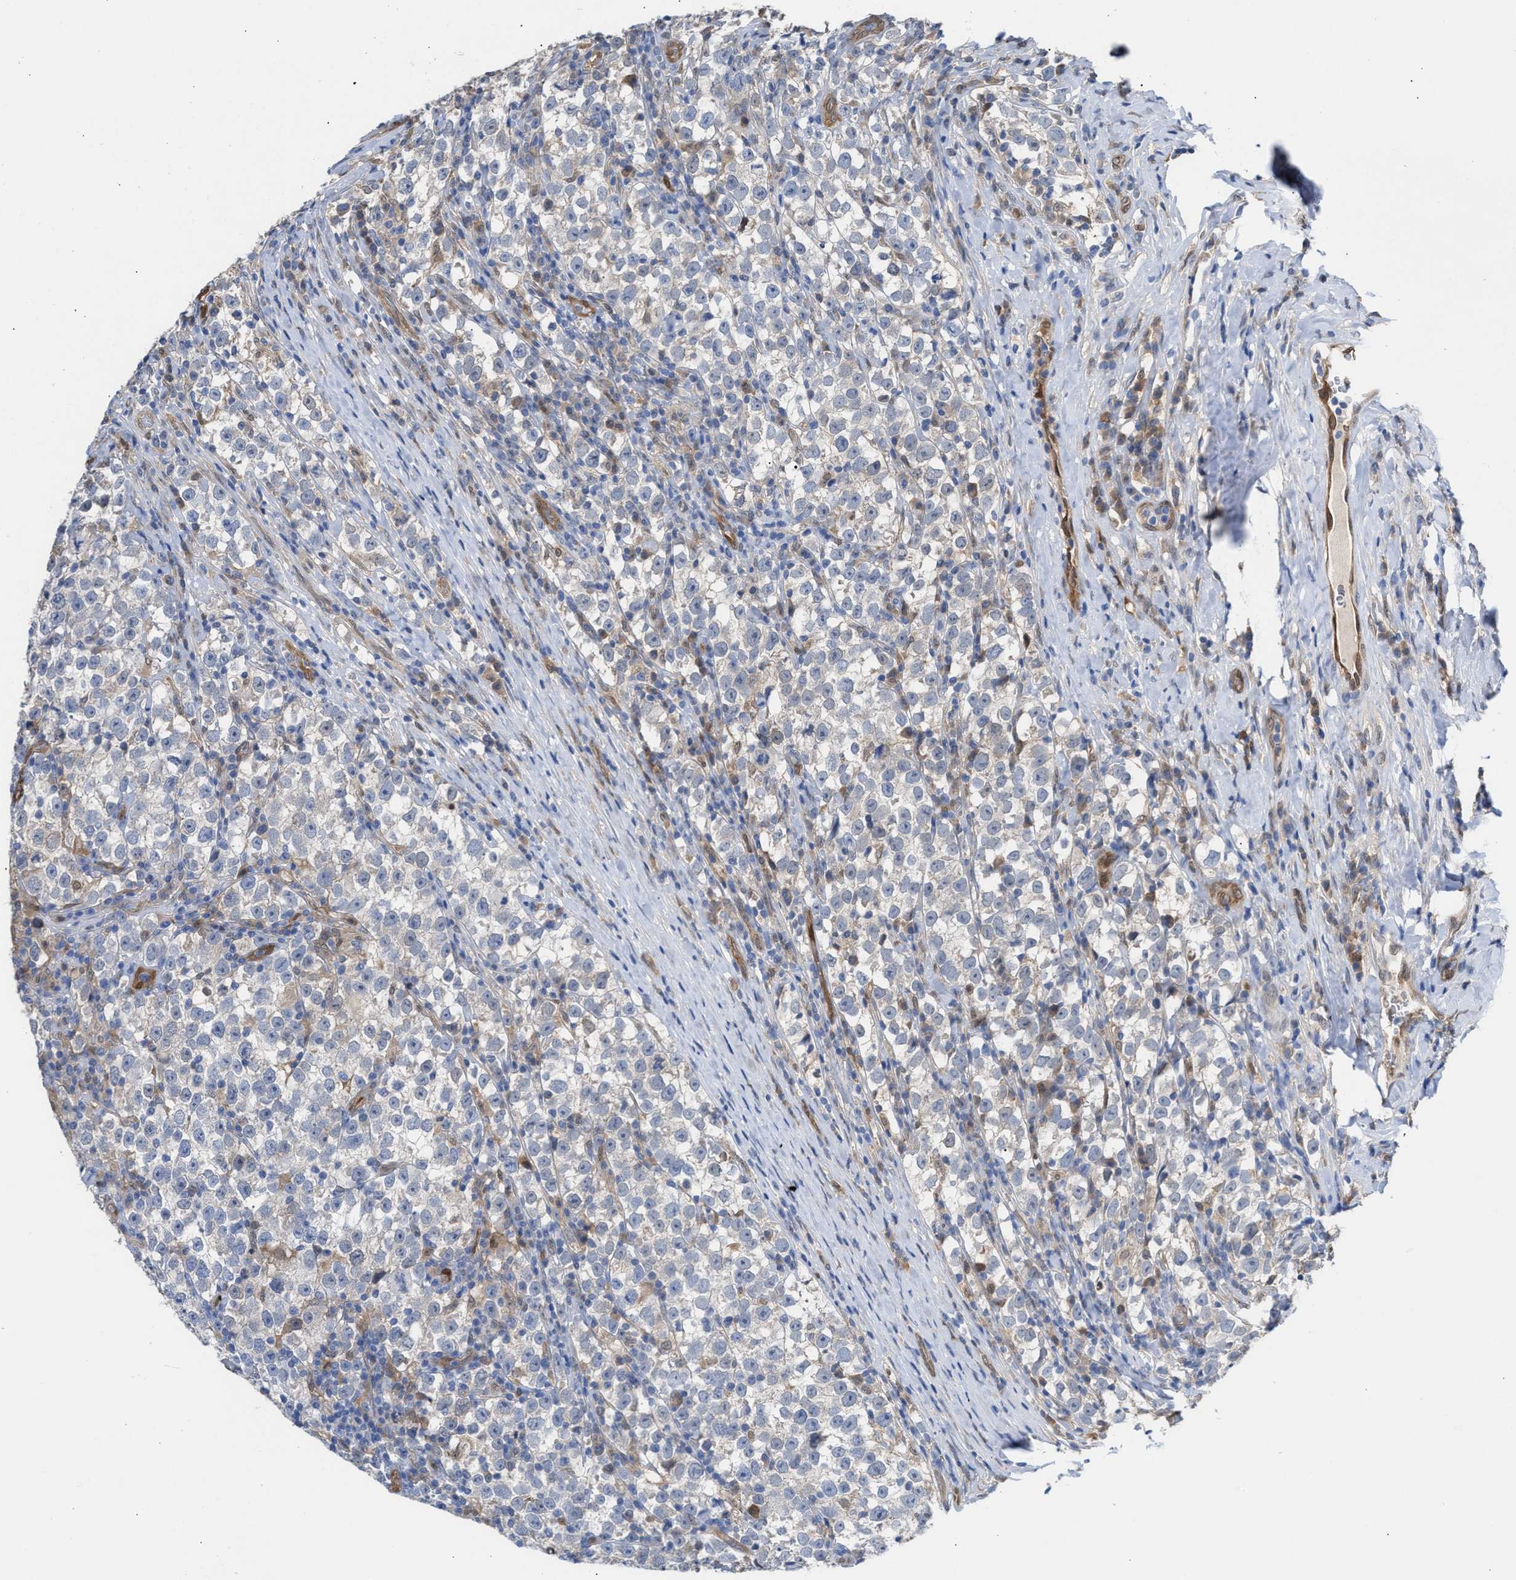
{"staining": {"intensity": "weak", "quantity": "<25%", "location": "cytoplasmic/membranous"}, "tissue": "testis cancer", "cell_type": "Tumor cells", "image_type": "cancer", "snomed": [{"axis": "morphology", "description": "Normal tissue, NOS"}, {"axis": "morphology", "description": "Seminoma, NOS"}, {"axis": "topography", "description": "Testis"}], "caption": "Protein analysis of seminoma (testis) shows no significant staining in tumor cells.", "gene": "TP53I3", "patient": {"sex": "male", "age": 43}}